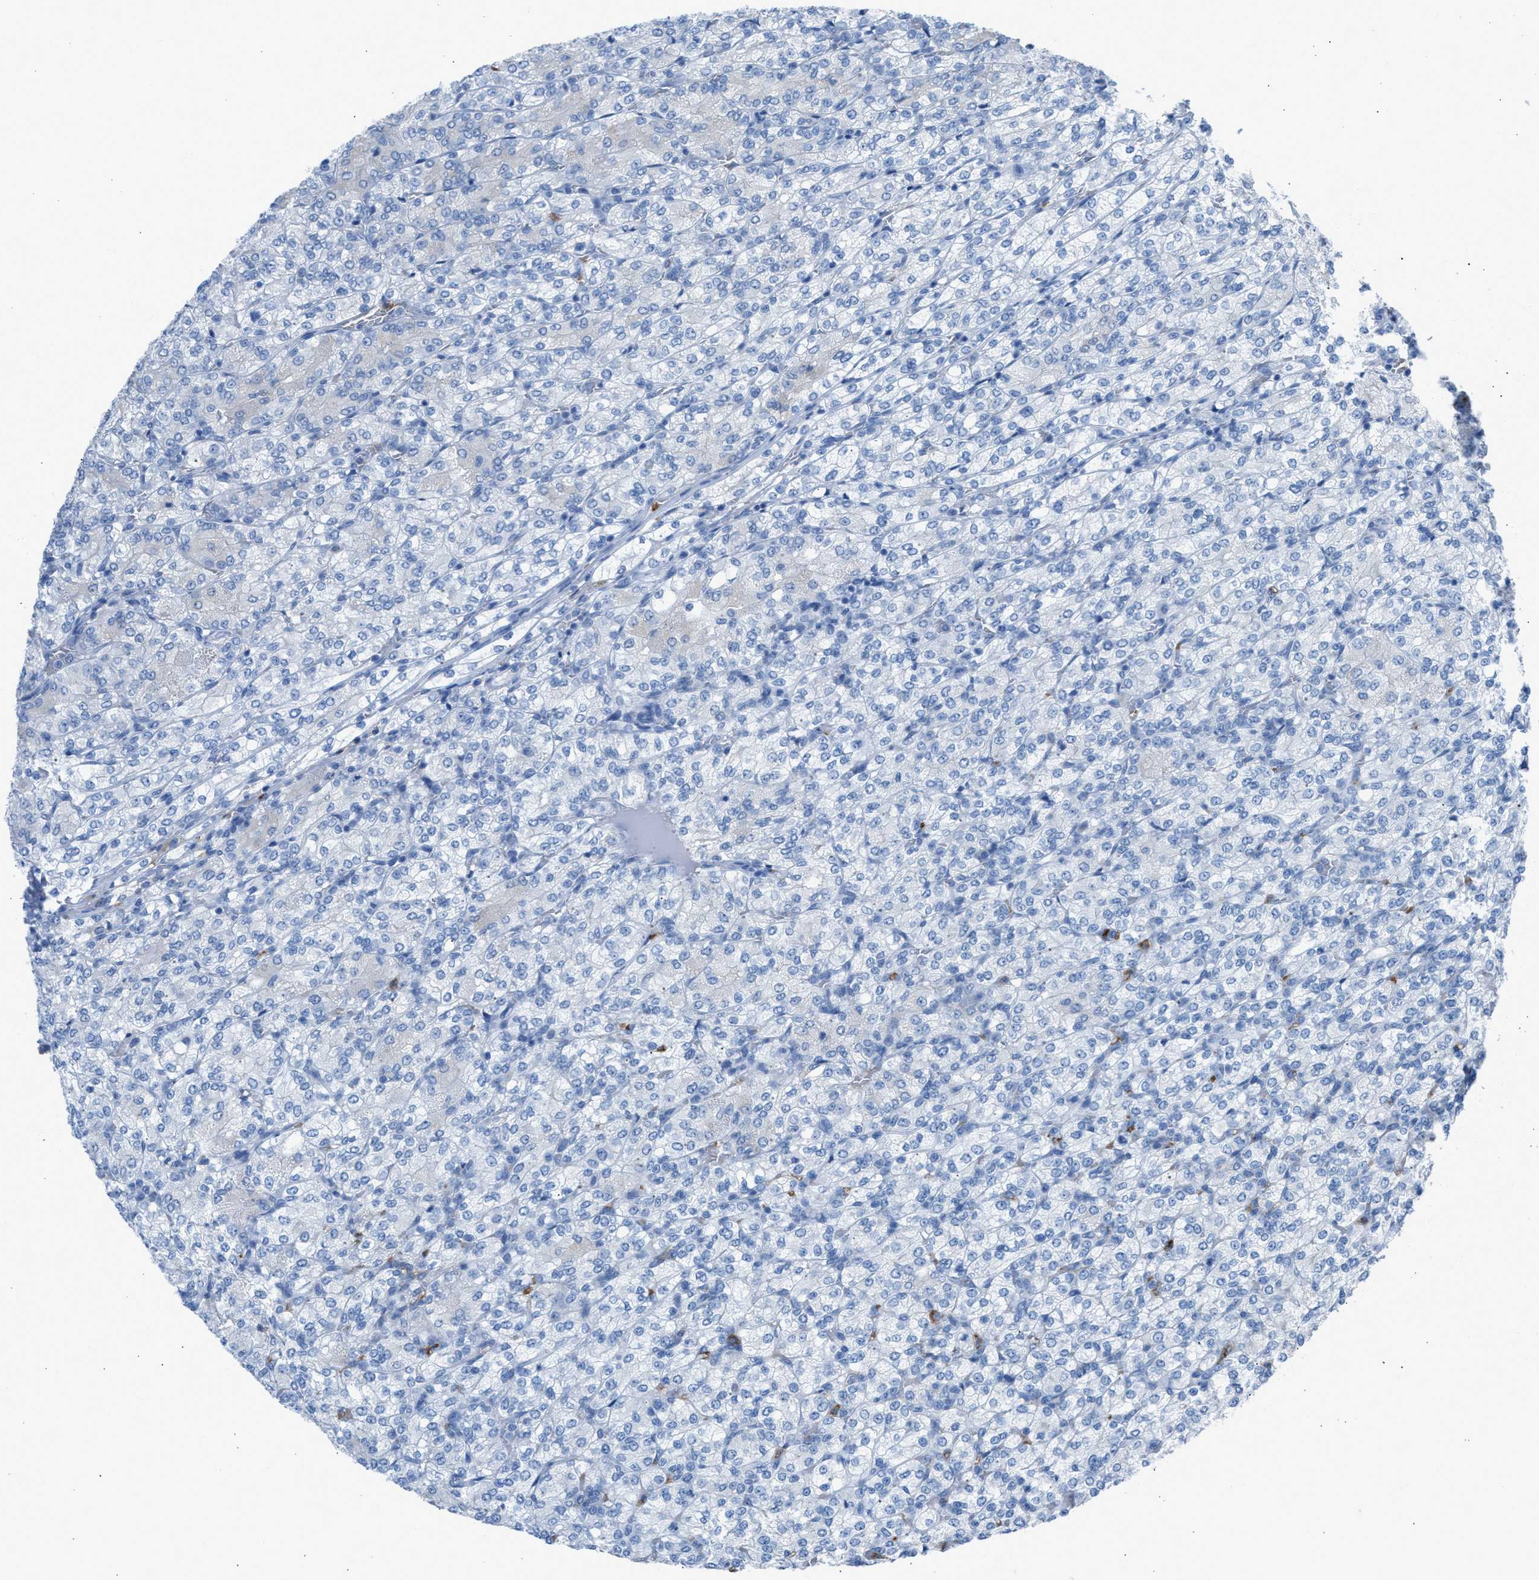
{"staining": {"intensity": "negative", "quantity": "none", "location": "none"}, "tissue": "renal cancer", "cell_type": "Tumor cells", "image_type": "cancer", "snomed": [{"axis": "morphology", "description": "Adenocarcinoma, NOS"}, {"axis": "topography", "description": "Kidney"}], "caption": "The micrograph reveals no significant expression in tumor cells of adenocarcinoma (renal). The staining was performed using DAB (3,3'-diaminobenzidine) to visualize the protein expression in brown, while the nuclei were stained in blue with hematoxylin (Magnification: 20x).", "gene": "CFAP77", "patient": {"sex": "male", "age": 77}}